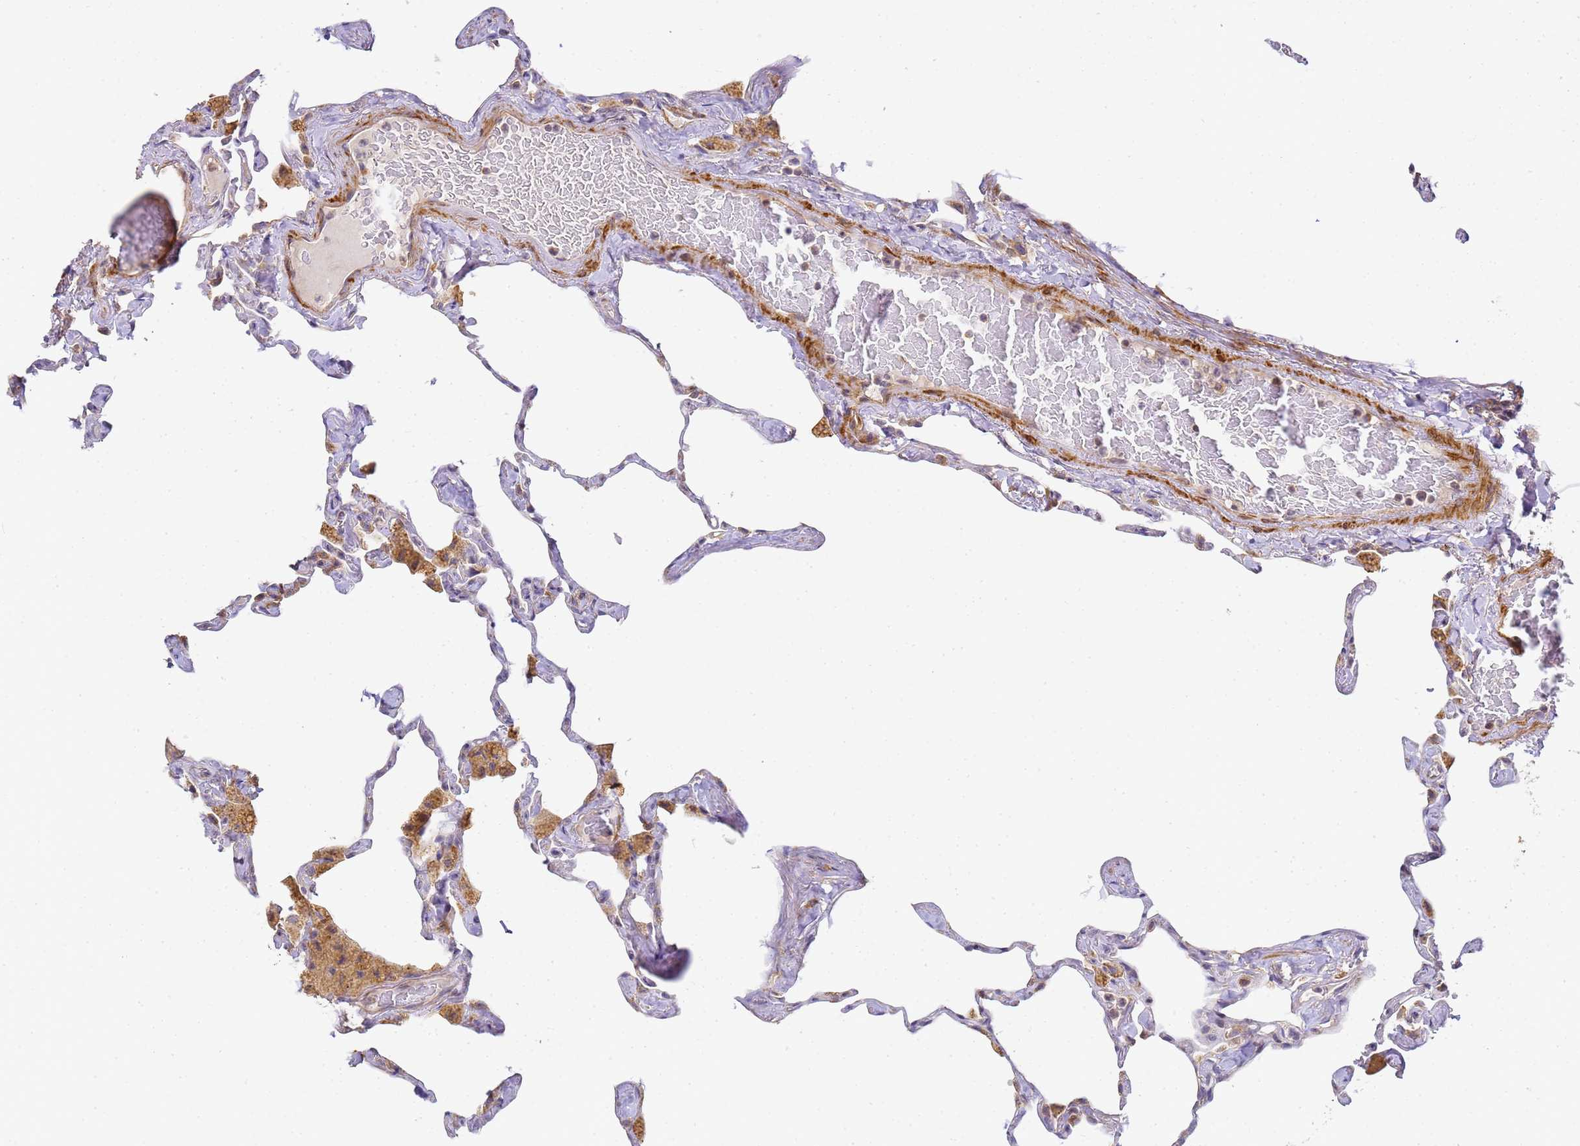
{"staining": {"intensity": "negative", "quantity": "none", "location": "none"}, "tissue": "lung", "cell_type": "Alveolar cells", "image_type": "normal", "snomed": [{"axis": "morphology", "description": "Normal tissue, NOS"}, {"axis": "topography", "description": "Lung"}], "caption": "A high-resolution image shows IHC staining of unremarkable lung, which exhibits no significant expression in alveolar cells.", "gene": "RPL13A", "patient": {"sex": "male", "age": 65}}